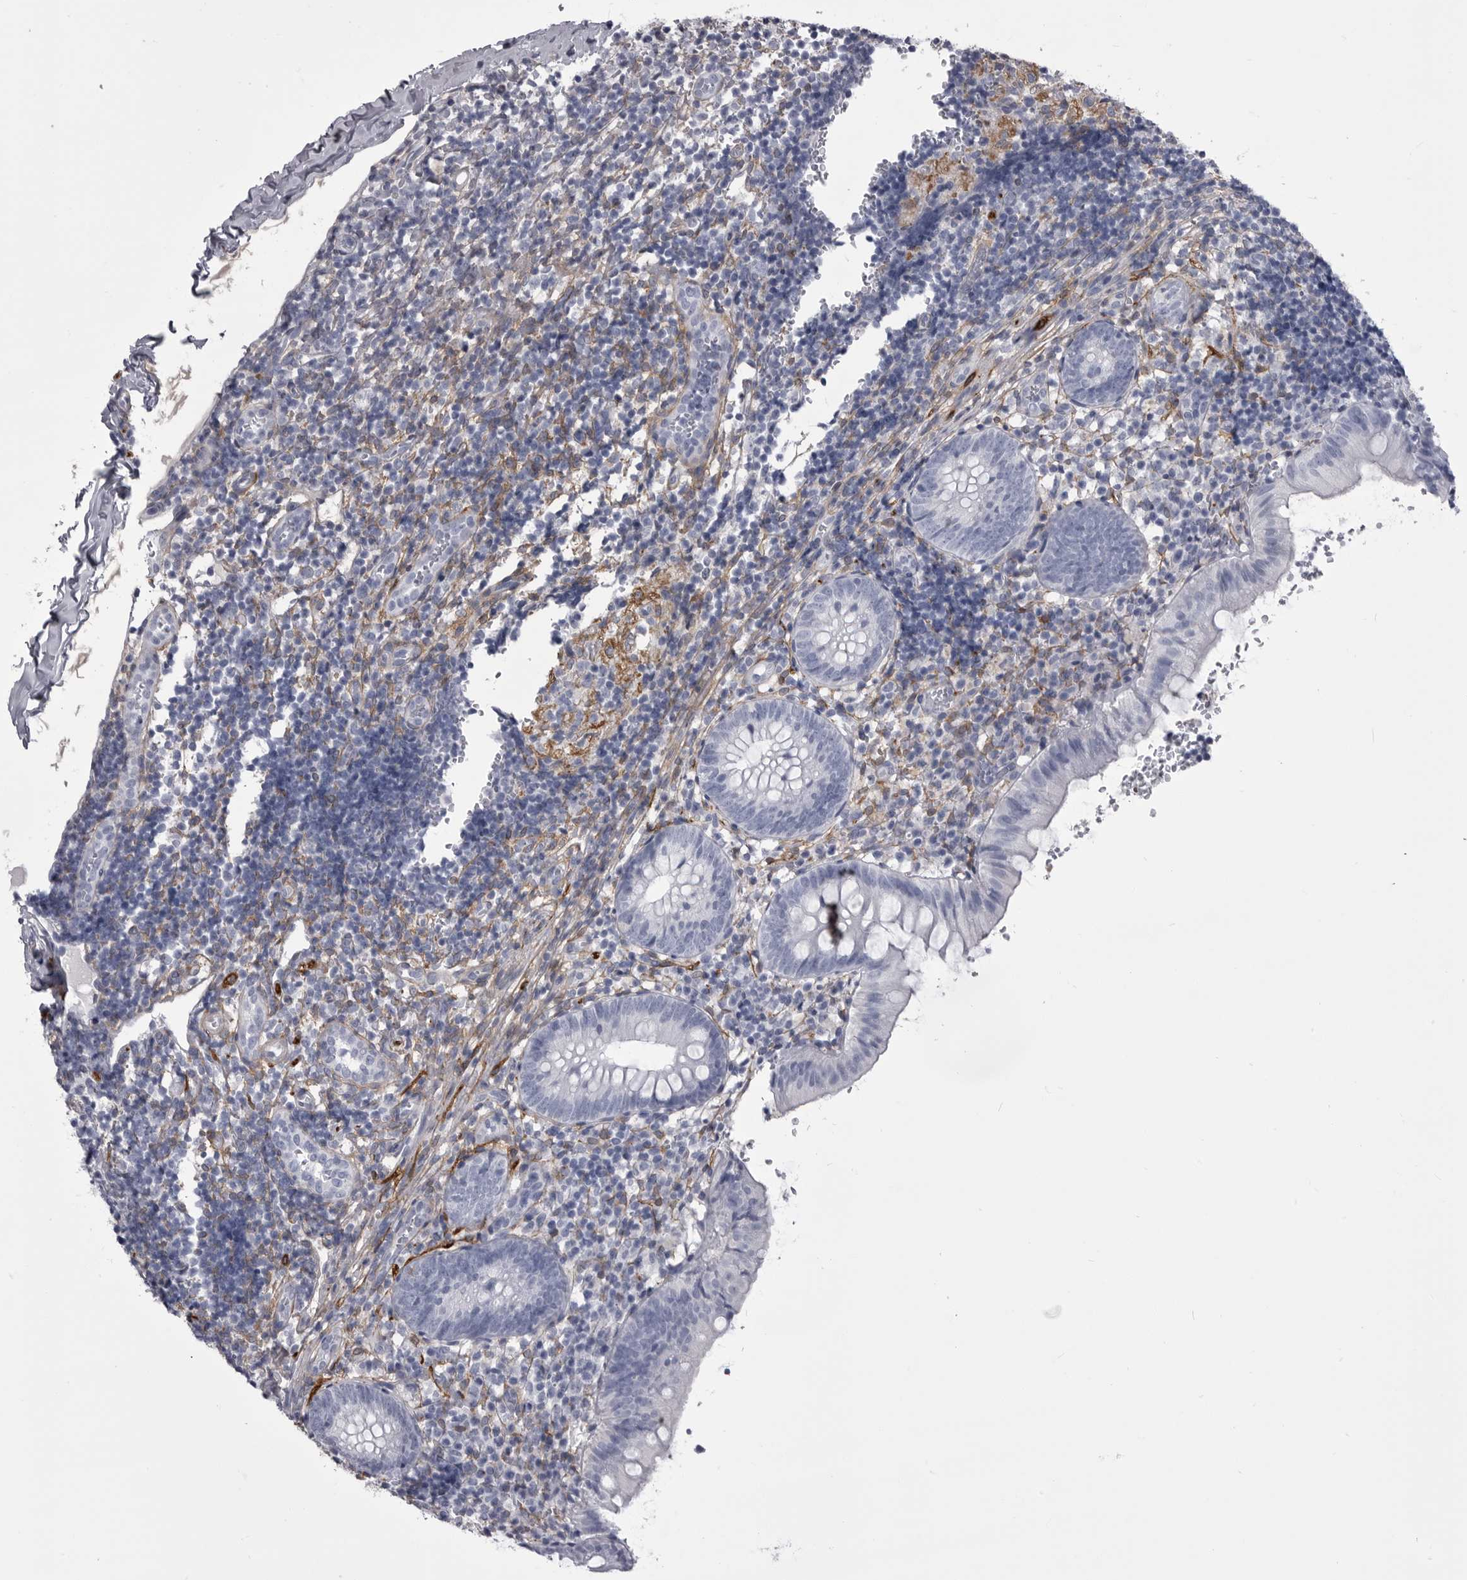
{"staining": {"intensity": "negative", "quantity": "none", "location": "none"}, "tissue": "appendix", "cell_type": "Glandular cells", "image_type": "normal", "snomed": [{"axis": "morphology", "description": "Normal tissue, NOS"}, {"axis": "topography", "description": "Appendix"}], "caption": "Immunohistochemistry micrograph of normal appendix: human appendix stained with DAB shows no significant protein staining in glandular cells.", "gene": "ANK2", "patient": {"sex": "male", "age": 8}}